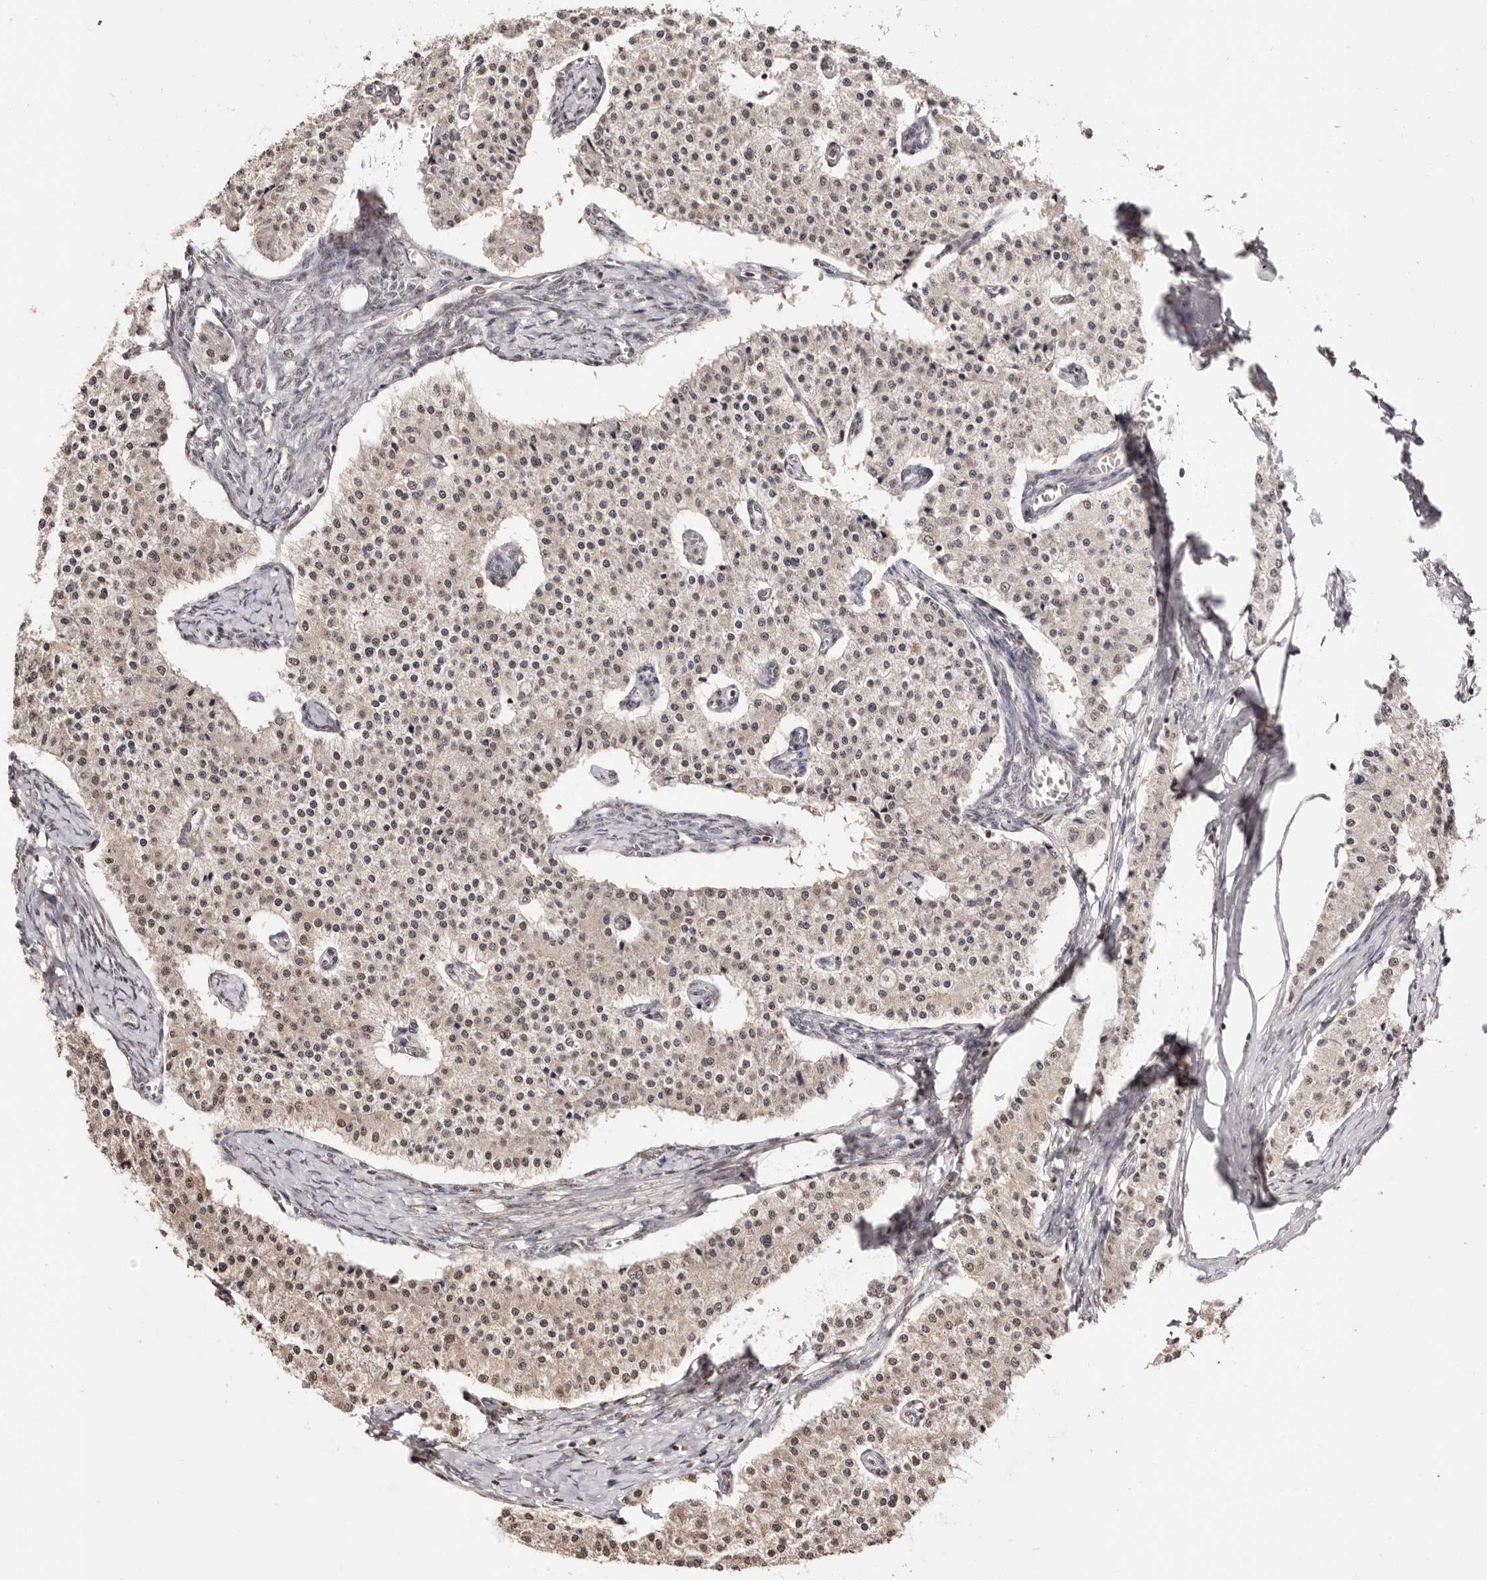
{"staining": {"intensity": "moderate", "quantity": ">75%", "location": "nuclear"}, "tissue": "carcinoid", "cell_type": "Tumor cells", "image_type": "cancer", "snomed": [{"axis": "morphology", "description": "Carcinoid, malignant, NOS"}, {"axis": "topography", "description": "Colon"}], "caption": "Carcinoid (malignant) stained for a protein reveals moderate nuclear positivity in tumor cells.", "gene": "BICRAL", "patient": {"sex": "female", "age": 52}}